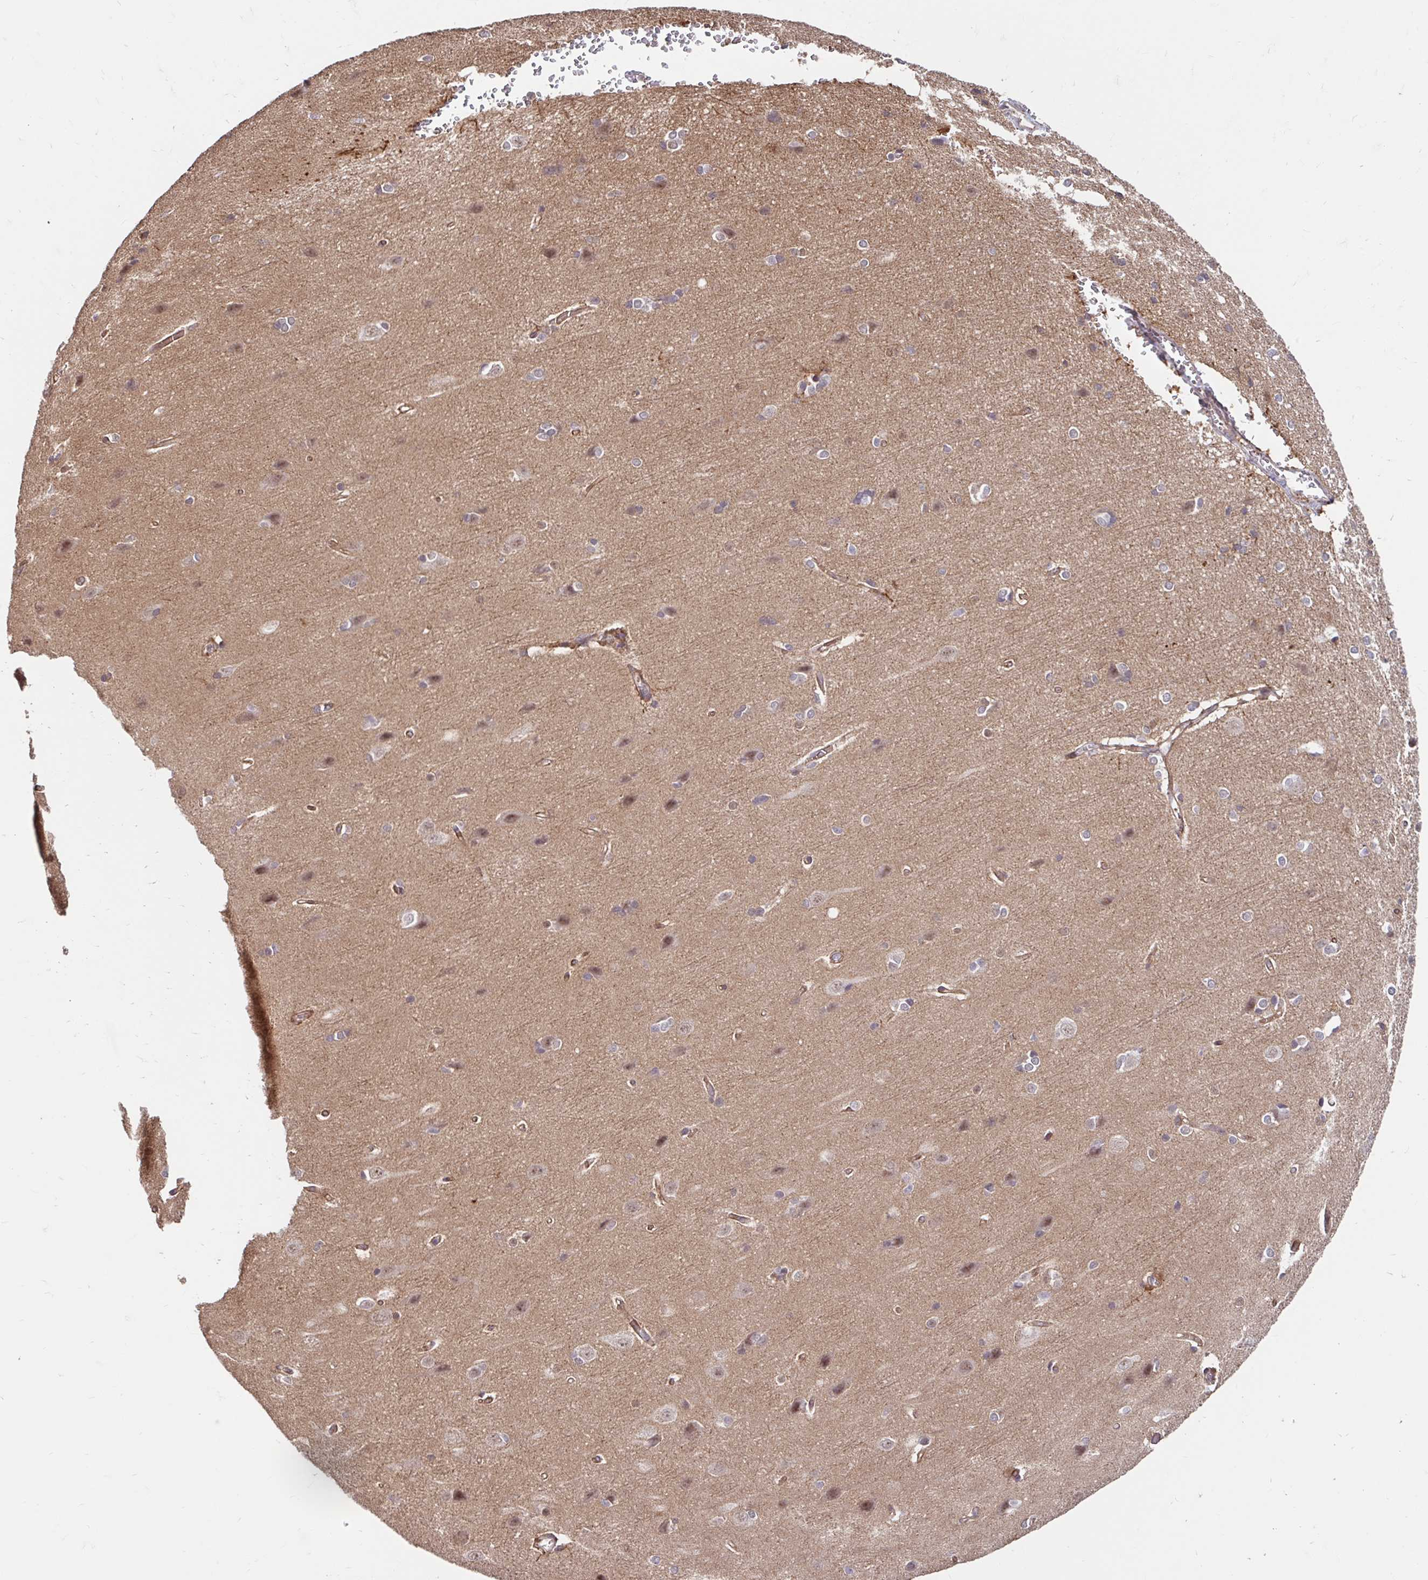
{"staining": {"intensity": "moderate", "quantity": ">75%", "location": "cytoplasmic/membranous"}, "tissue": "cerebral cortex", "cell_type": "Endothelial cells", "image_type": "normal", "snomed": [{"axis": "morphology", "description": "Normal tissue, NOS"}, {"axis": "topography", "description": "Cerebral cortex"}], "caption": "Human cerebral cortex stained with a brown dye demonstrates moderate cytoplasmic/membranous positive expression in about >75% of endothelial cells.", "gene": "STYXL1", "patient": {"sex": "male", "age": 37}}